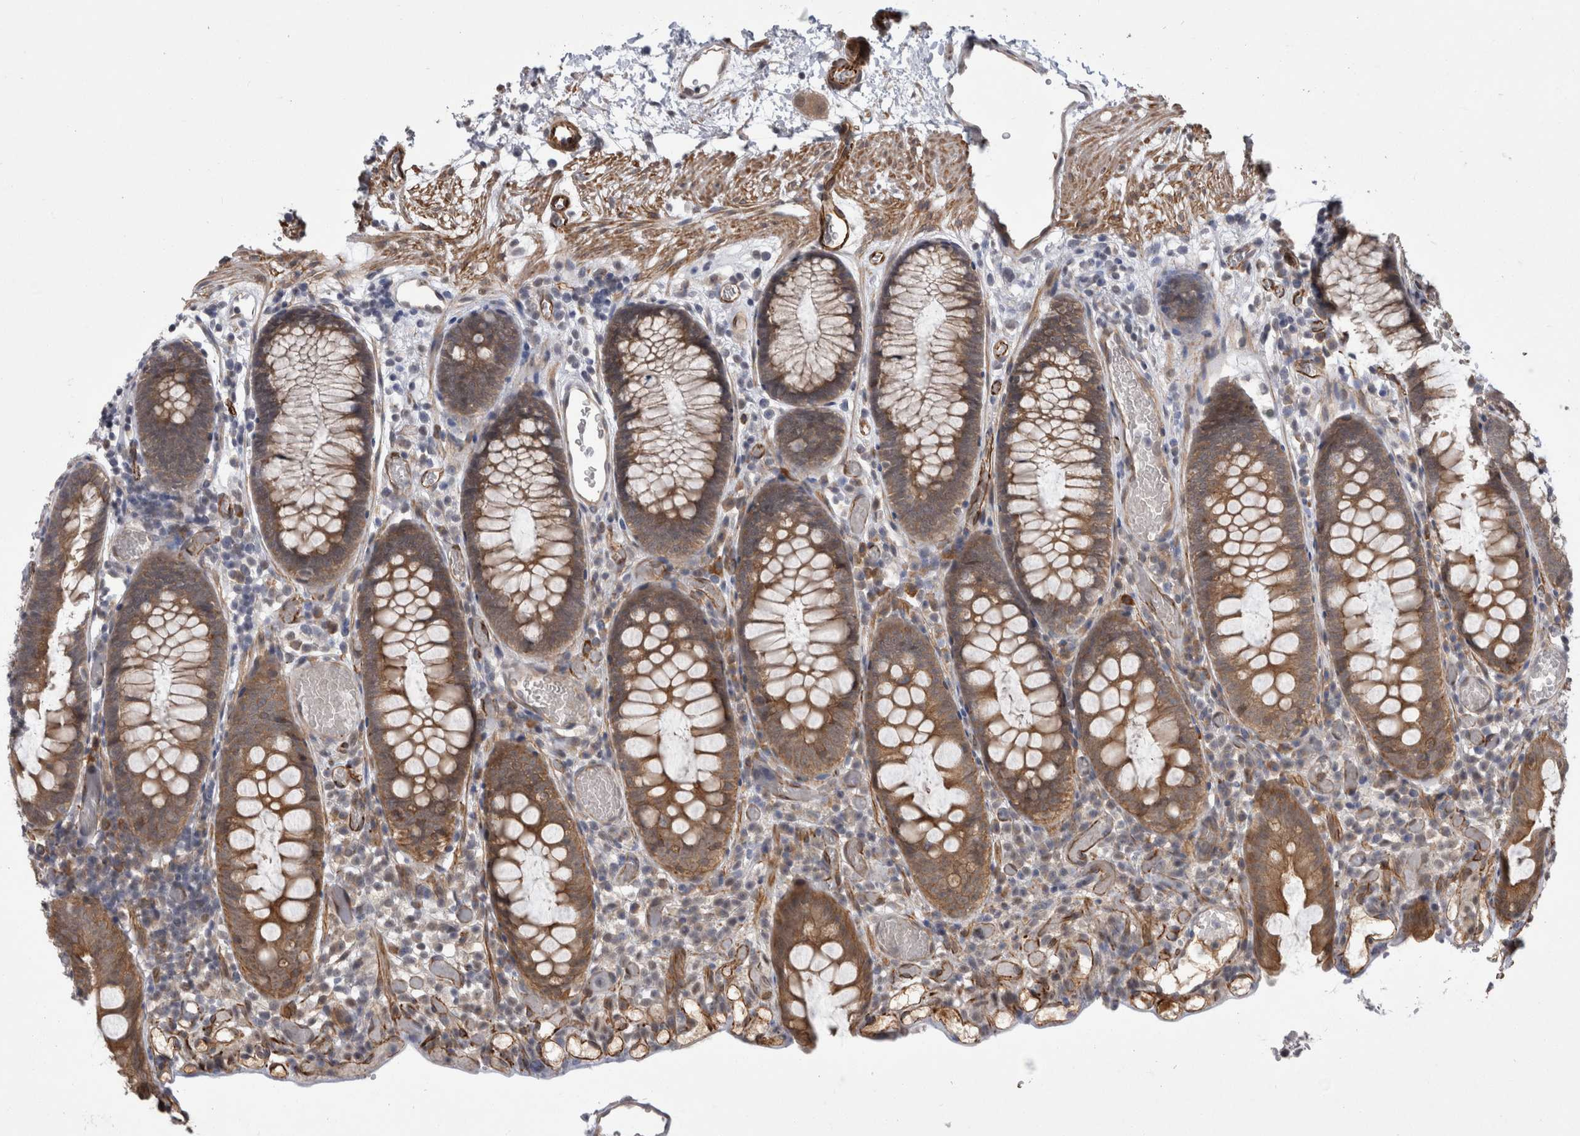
{"staining": {"intensity": "moderate", "quantity": ">75%", "location": "cytoplasmic/membranous"}, "tissue": "colon", "cell_type": "Endothelial cells", "image_type": "normal", "snomed": [{"axis": "morphology", "description": "Normal tissue, NOS"}, {"axis": "topography", "description": "Colon"}], "caption": "Colon stained for a protein displays moderate cytoplasmic/membranous positivity in endothelial cells.", "gene": "FAM83H", "patient": {"sex": "male", "age": 14}}